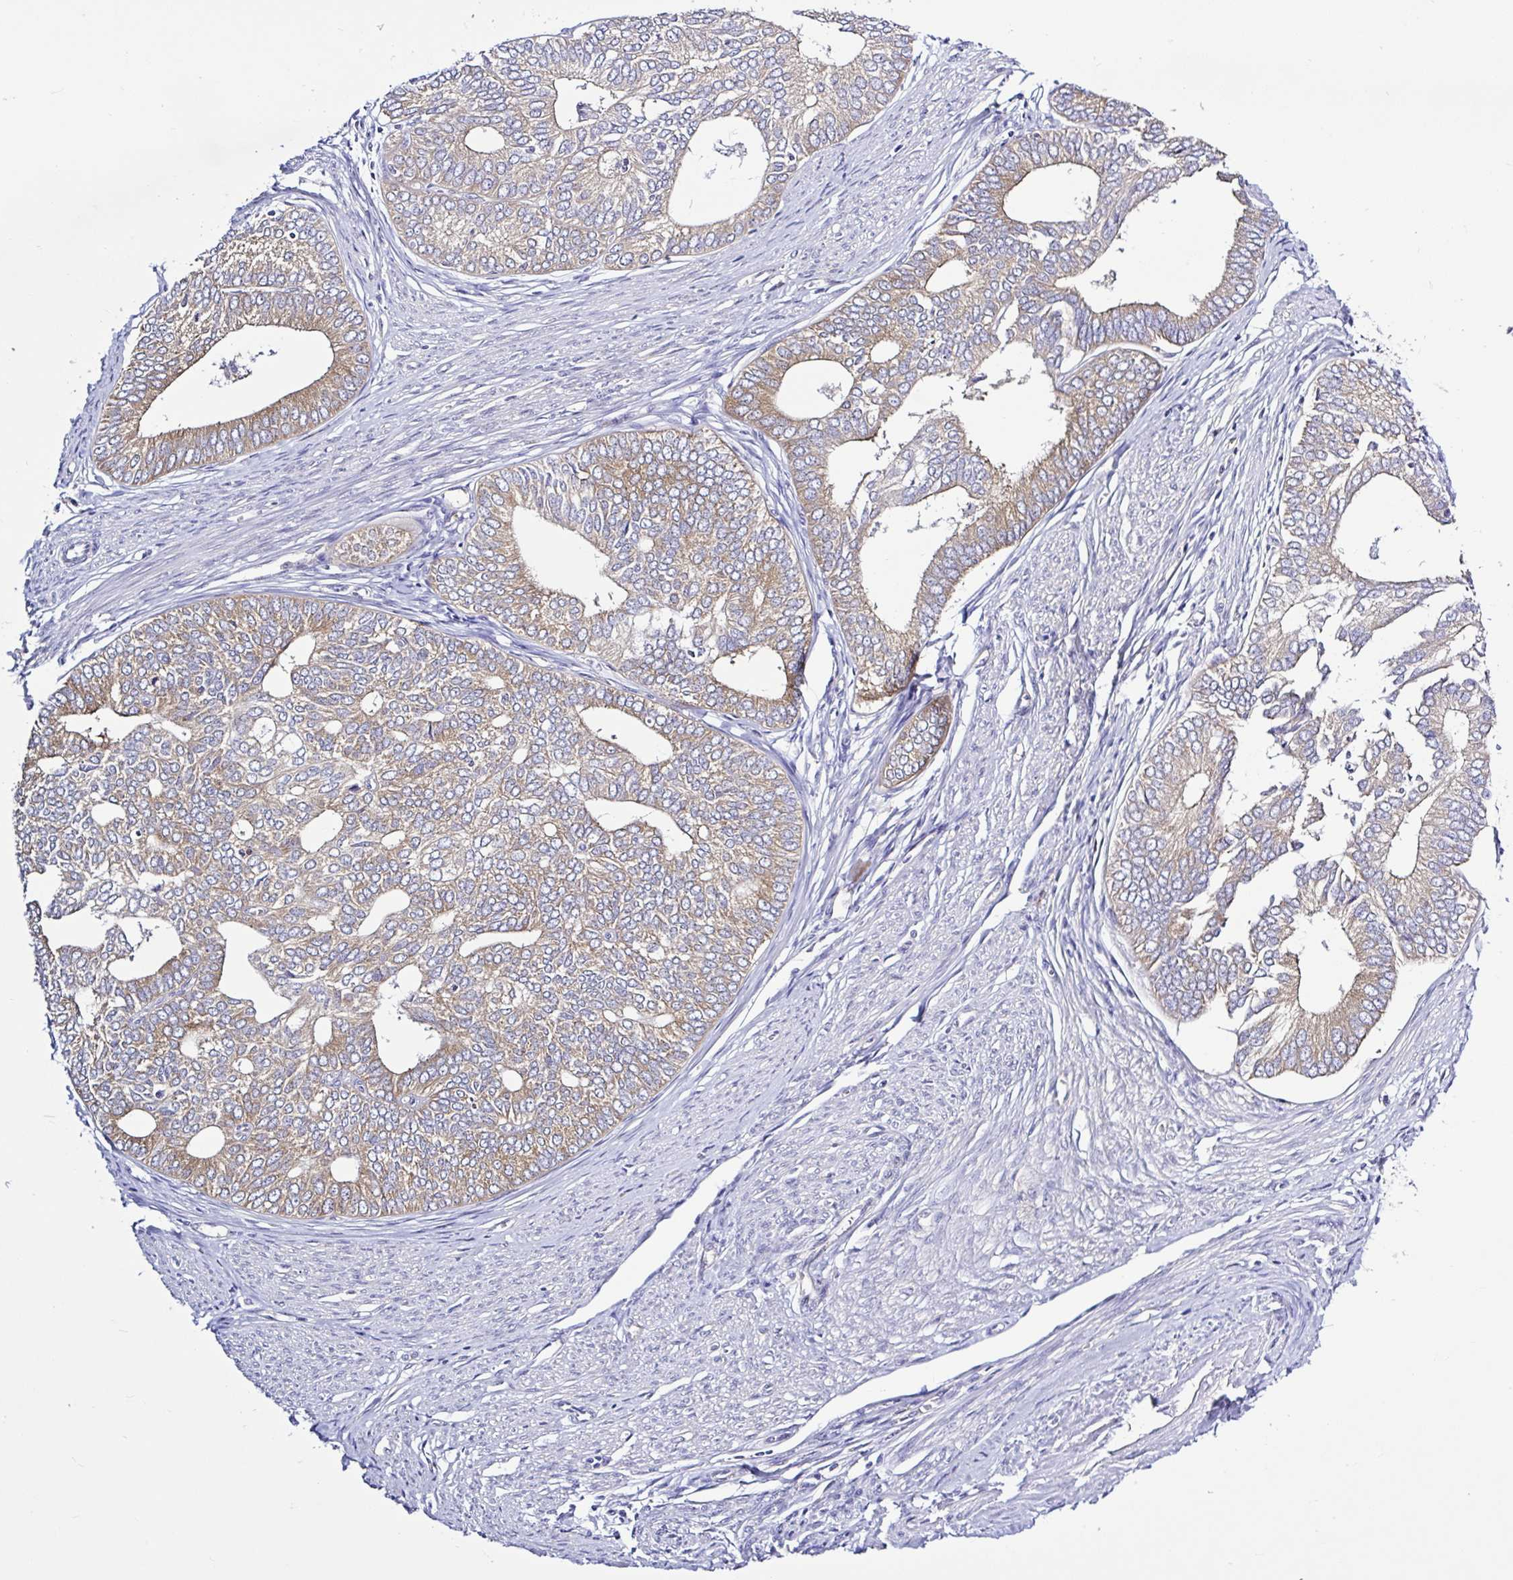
{"staining": {"intensity": "moderate", "quantity": "25%-75%", "location": "cytoplasmic/membranous"}, "tissue": "endometrial cancer", "cell_type": "Tumor cells", "image_type": "cancer", "snomed": [{"axis": "morphology", "description": "Adenocarcinoma, NOS"}, {"axis": "topography", "description": "Endometrium"}], "caption": "Immunohistochemical staining of human endometrial adenocarcinoma demonstrates moderate cytoplasmic/membranous protein staining in about 25%-75% of tumor cells. The staining was performed using DAB (3,3'-diaminobenzidine), with brown indicating positive protein expression. Nuclei are stained blue with hematoxylin.", "gene": "LARS1", "patient": {"sex": "female", "age": 75}}